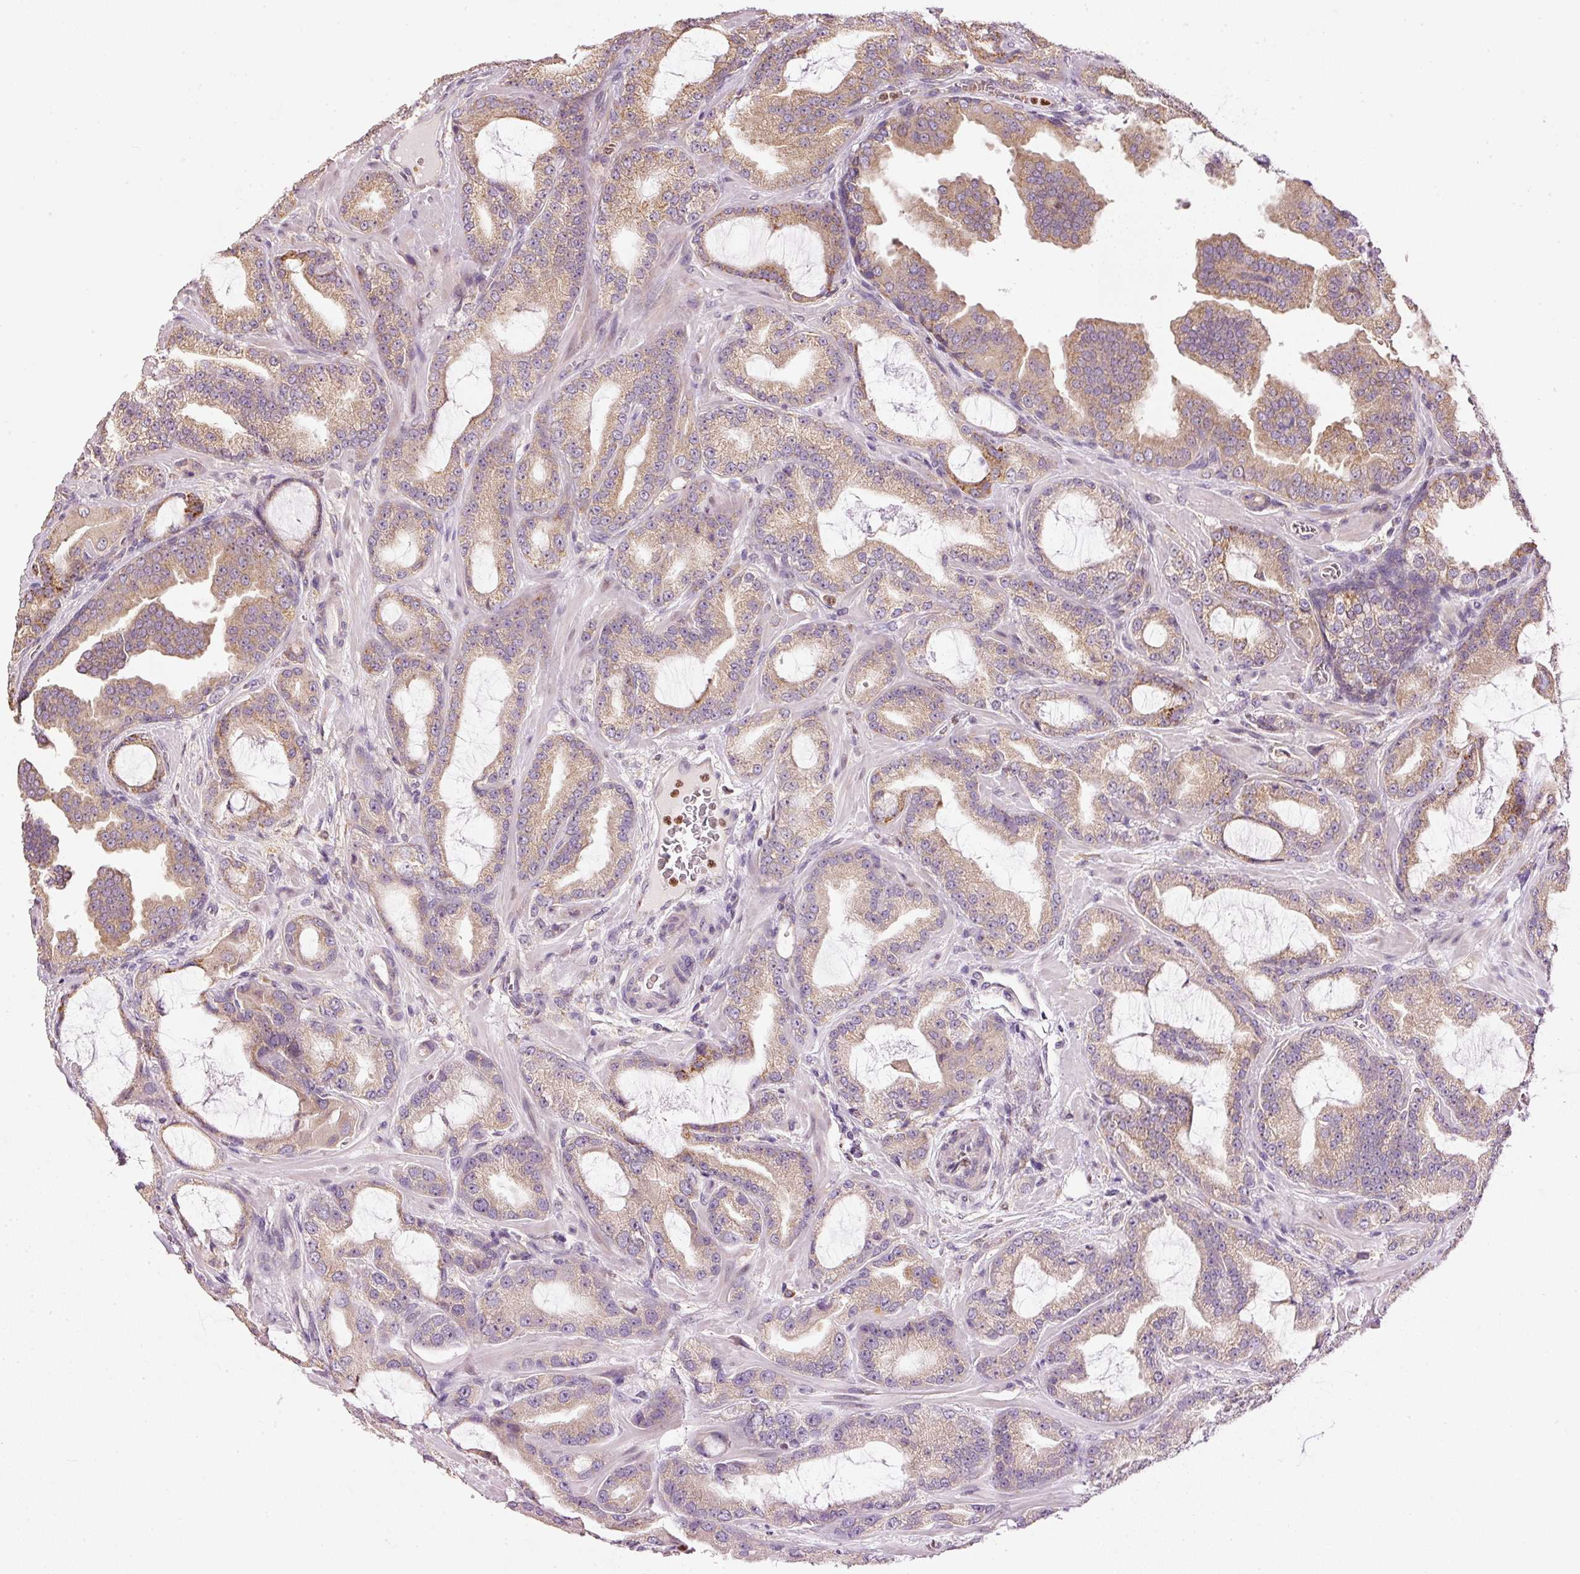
{"staining": {"intensity": "moderate", "quantity": ">75%", "location": "cytoplasmic/membranous"}, "tissue": "prostate cancer", "cell_type": "Tumor cells", "image_type": "cancer", "snomed": [{"axis": "morphology", "description": "Adenocarcinoma, High grade"}, {"axis": "topography", "description": "Prostate"}], "caption": "A micrograph showing moderate cytoplasmic/membranous positivity in approximately >75% of tumor cells in high-grade adenocarcinoma (prostate), as visualized by brown immunohistochemical staining.", "gene": "MTHFD1L", "patient": {"sex": "male", "age": 68}}